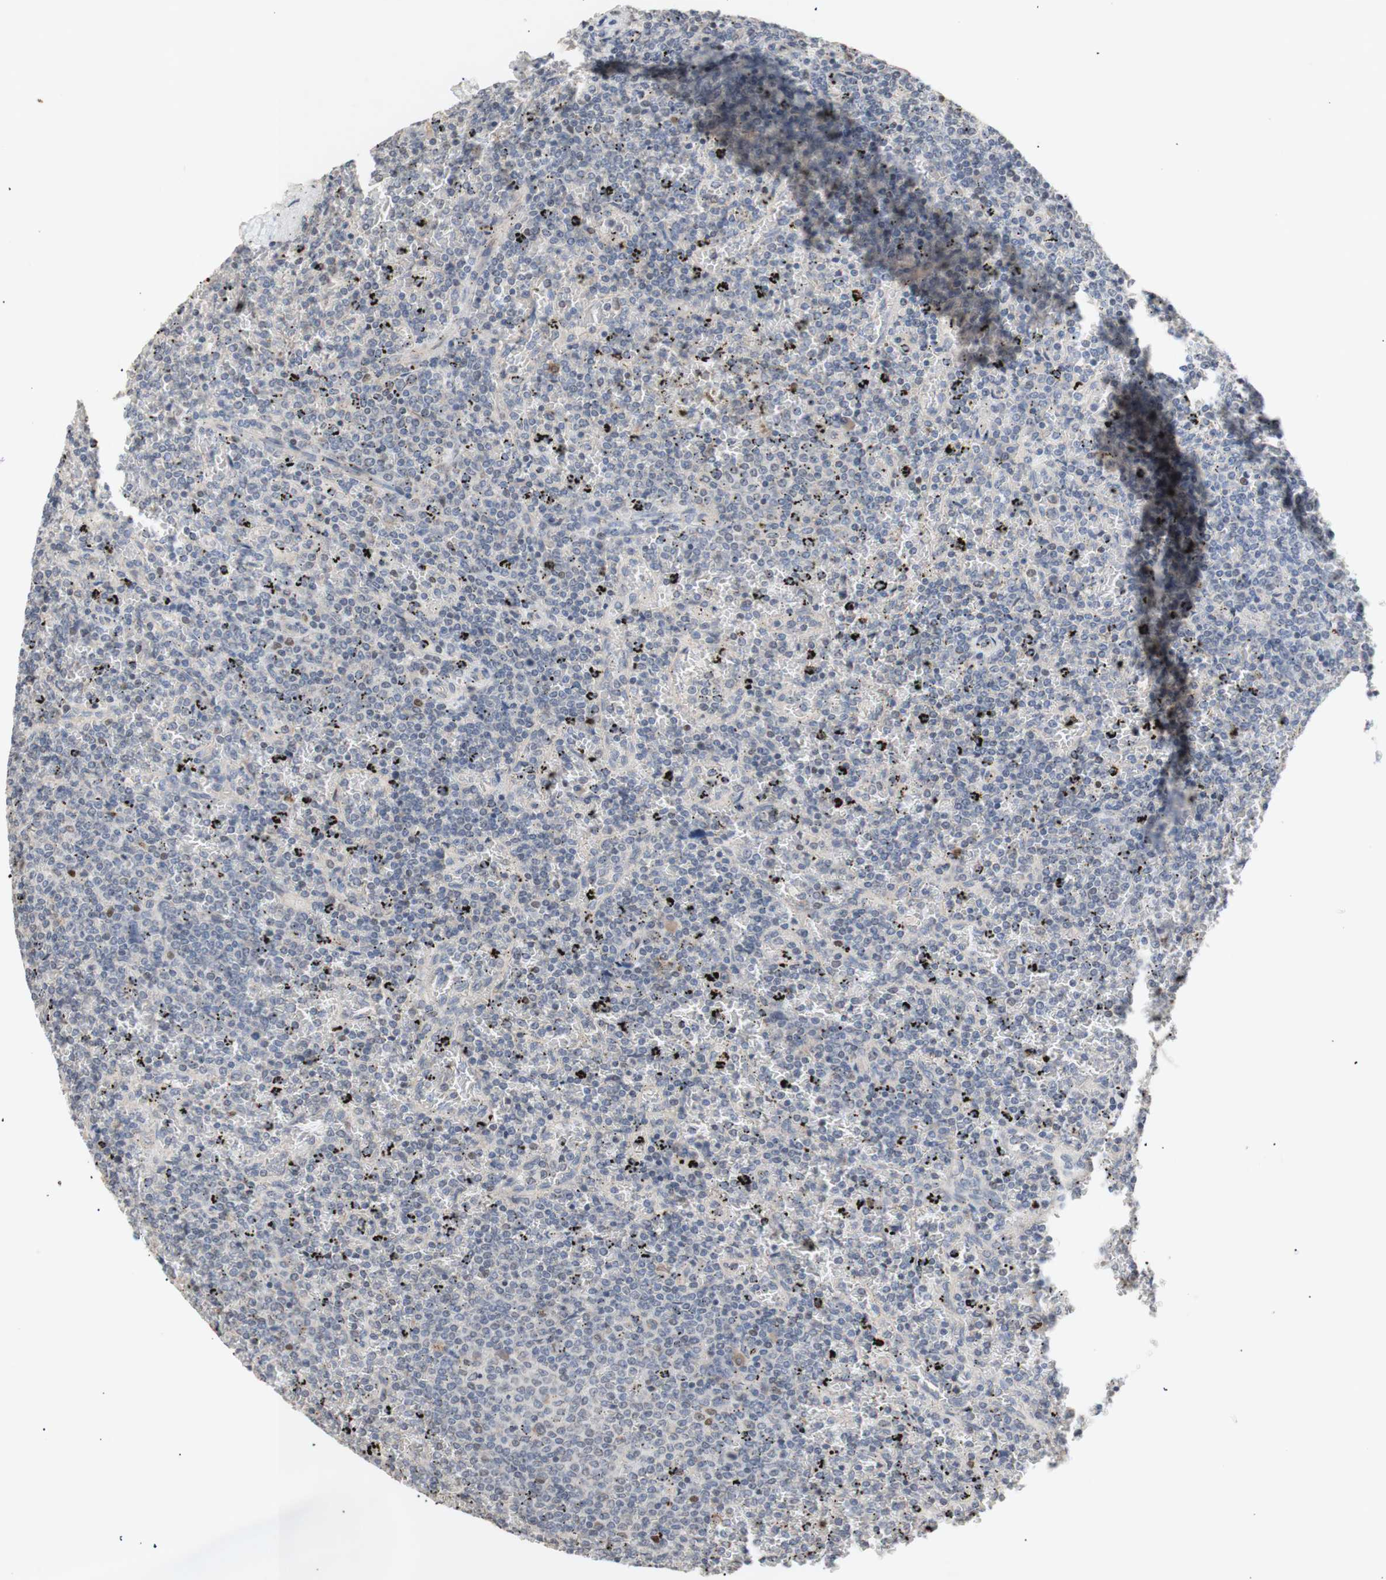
{"staining": {"intensity": "negative", "quantity": "none", "location": "none"}, "tissue": "lymphoma", "cell_type": "Tumor cells", "image_type": "cancer", "snomed": [{"axis": "morphology", "description": "Malignant lymphoma, non-Hodgkin's type, Low grade"}, {"axis": "topography", "description": "Spleen"}], "caption": "An immunohistochemistry (IHC) histopathology image of lymphoma is shown. There is no staining in tumor cells of lymphoma.", "gene": "FOSB", "patient": {"sex": "female", "age": 77}}